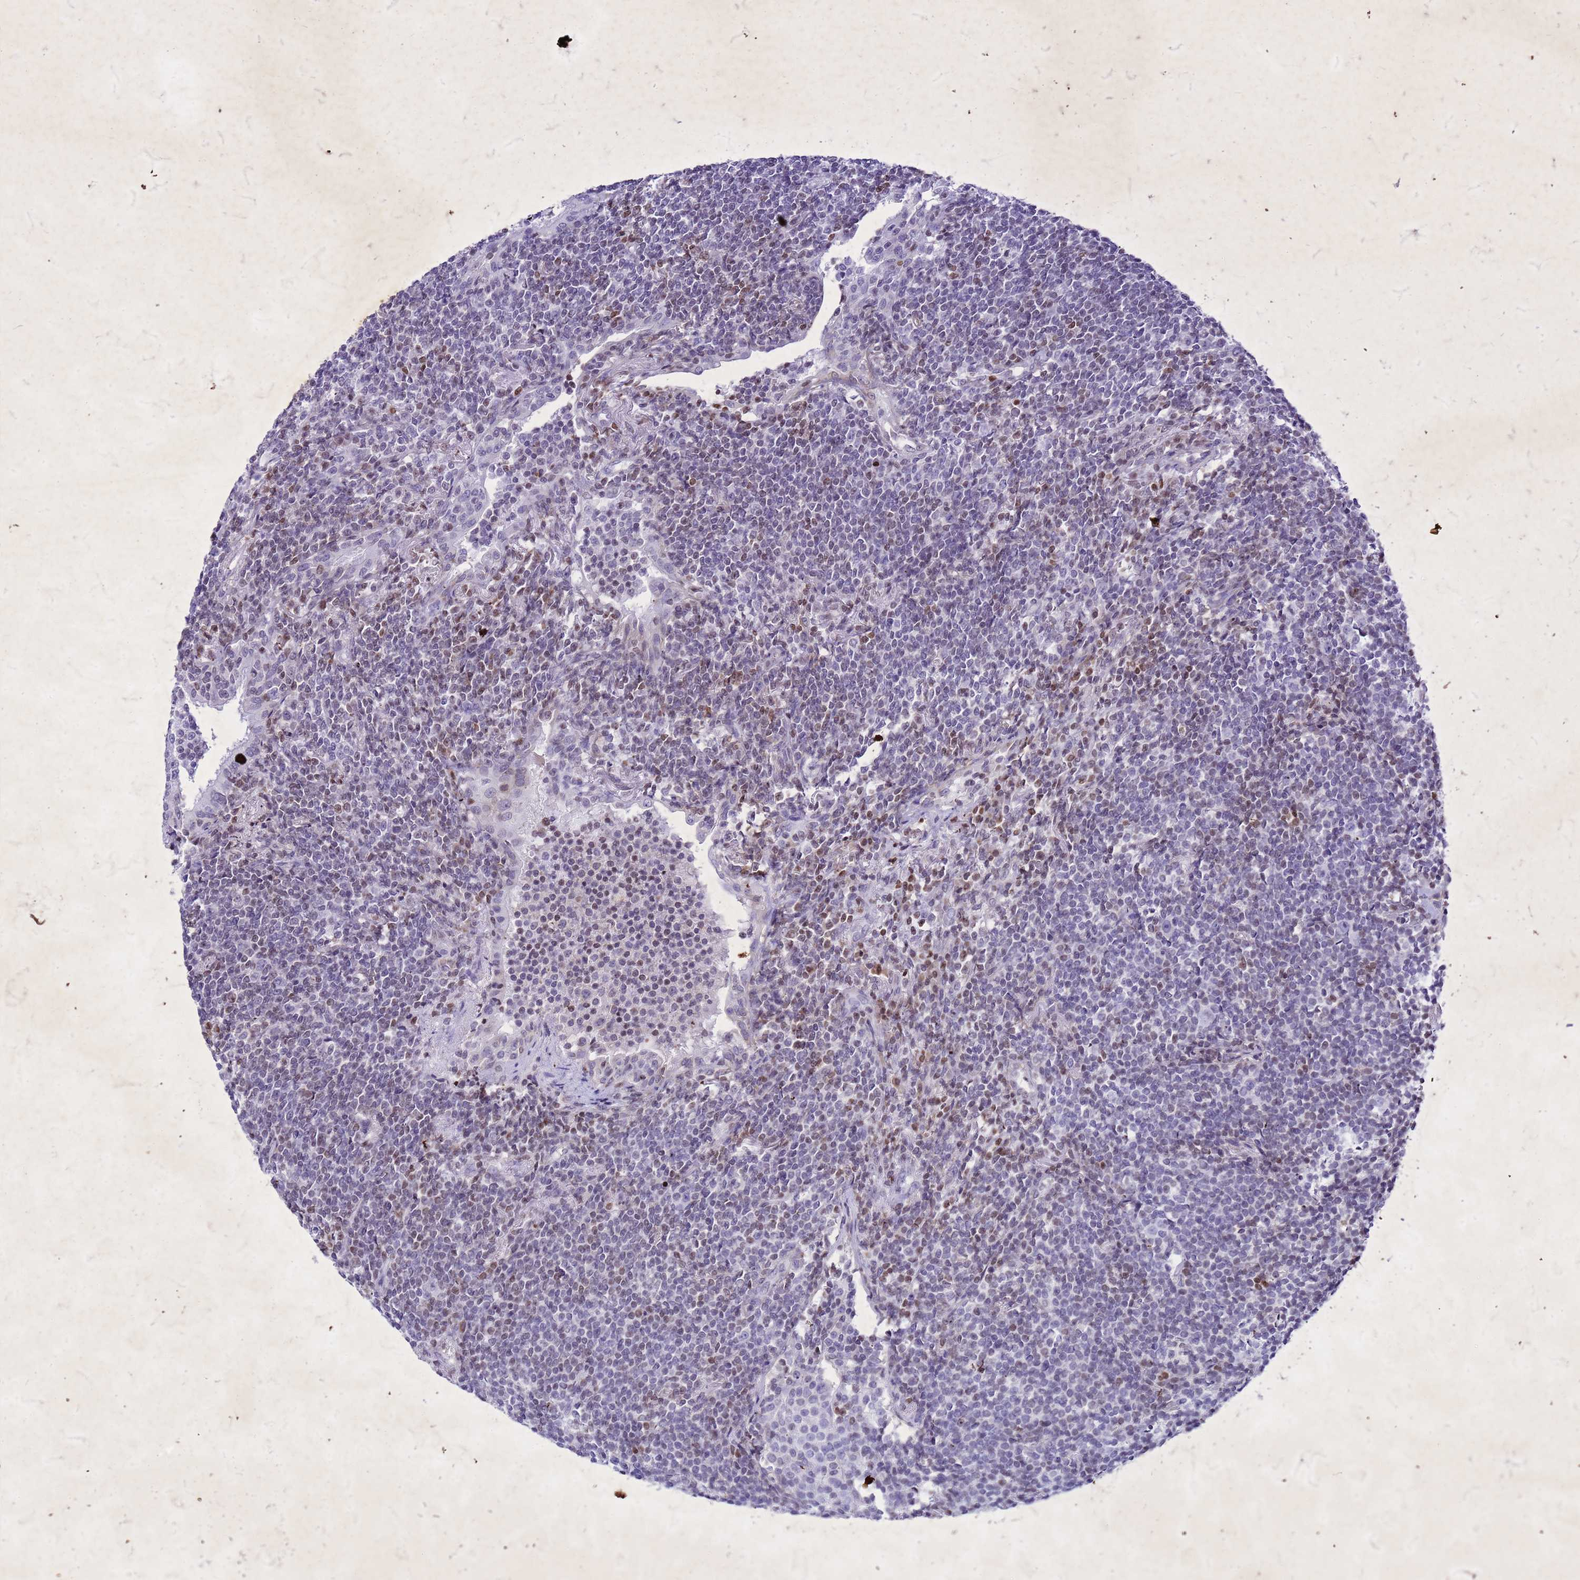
{"staining": {"intensity": "moderate", "quantity": "<25%", "location": "nuclear"}, "tissue": "lymphoma", "cell_type": "Tumor cells", "image_type": "cancer", "snomed": [{"axis": "morphology", "description": "Malignant lymphoma, non-Hodgkin's type, Low grade"}, {"axis": "topography", "description": "Lung"}], "caption": "IHC (DAB) staining of malignant lymphoma, non-Hodgkin's type (low-grade) shows moderate nuclear protein expression in about <25% of tumor cells. The staining is performed using DAB brown chromogen to label protein expression. The nuclei are counter-stained blue using hematoxylin.", "gene": "COPS9", "patient": {"sex": "female", "age": 71}}